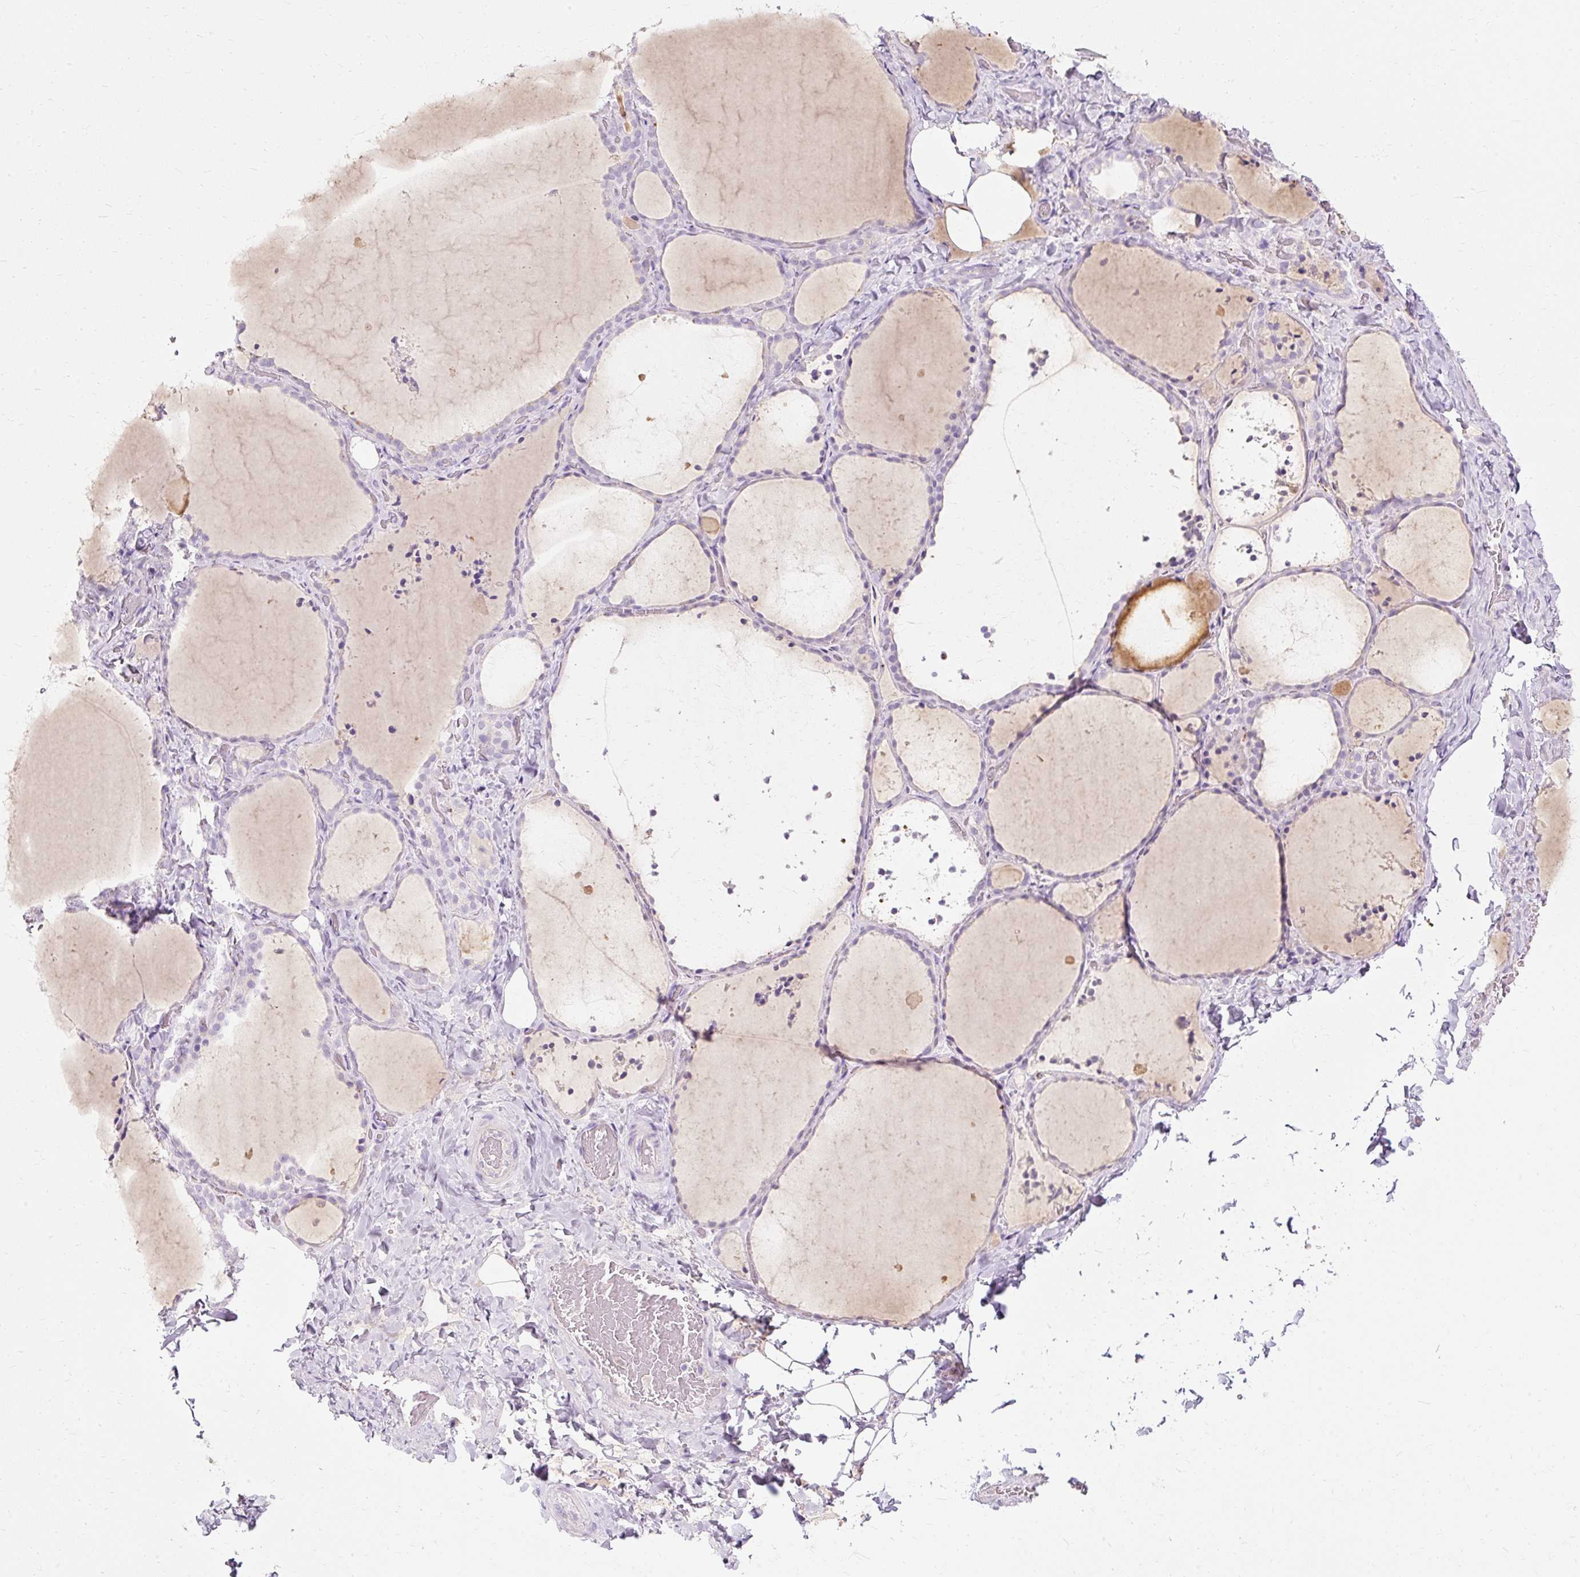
{"staining": {"intensity": "negative", "quantity": "none", "location": "none"}, "tissue": "thyroid gland", "cell_type": "Glandular cells", "image_type": "normal", "snomed": [{"axis": "morphology", "description": "Normal tissue, NOS"}, {"axis": "topography", "description": "Thyroid gland"}], "caption": "Immunohistochemistry of normal thyroid gland shows no positivity in glandular cells.", "gene": "HSD11B1", "patient": {"sex": "female", "age": 22}}